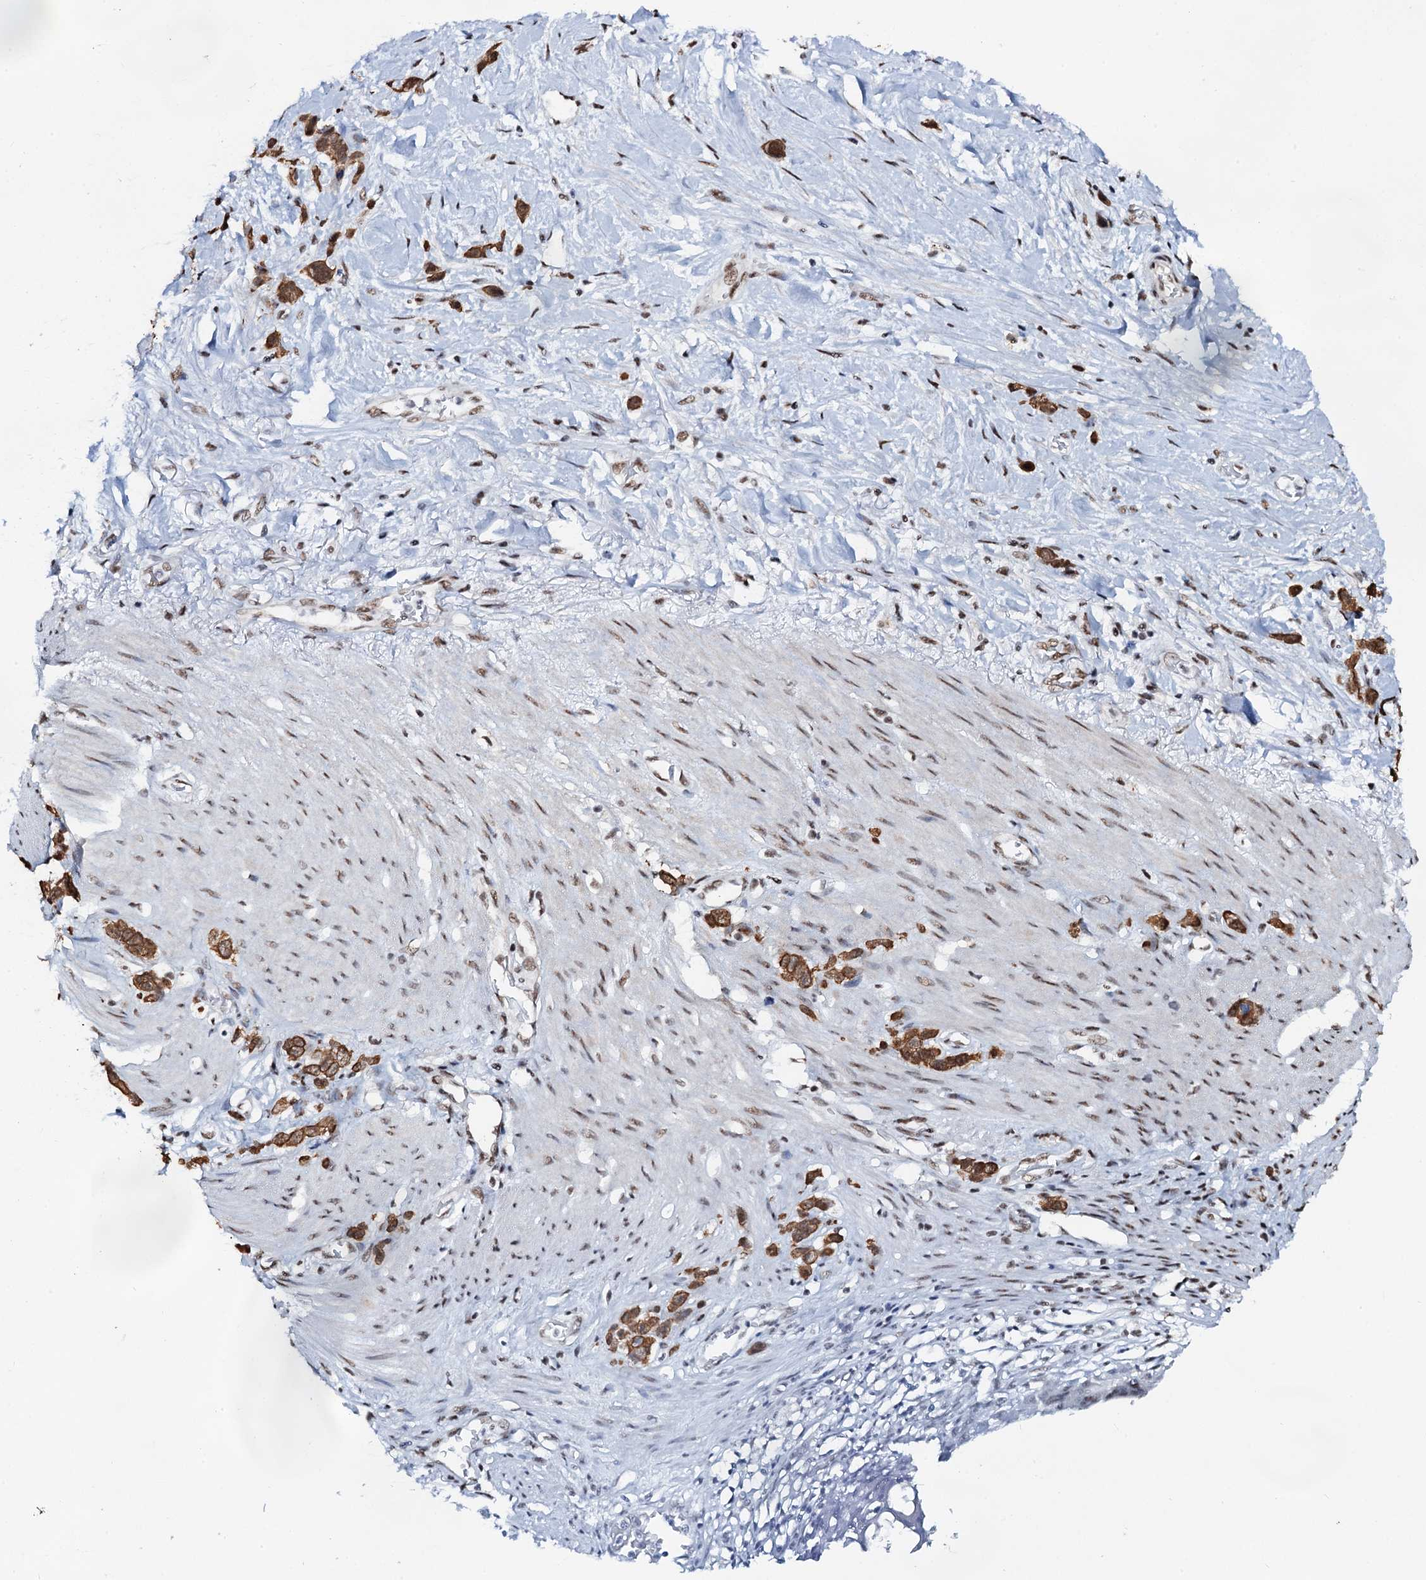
{"staining": {"intensity": "strong", "quantity": ">75%", "location": "cytoplasmic/membranous,nuclear"}, "tissue": "stomach cancer", "cell_type": "Tumor cells", "image_type": "cancer", "snomed": [{"axis": "morphology", "description": "Adenocarcinoma, NOS"}, {"axis": "morphology", "description": "Adenocarcinoma, High grade"}, {"axis": "topography", "description": "Stomach, upper"}, {"axis": "topography", "description": "Stomach, lower"}], "caption": "A high-resolution micrograph shows immunohistochemistry staining of stomach cancer, which displays strong cytoplasmic/membranous and nuclear expression in about >75% of tumor cells. Immunohistochemistry stains the protein in brown and the nuclei are stained blue.", "gene": "ZNF609", "patient": {"sex": "female", "age": 65}}